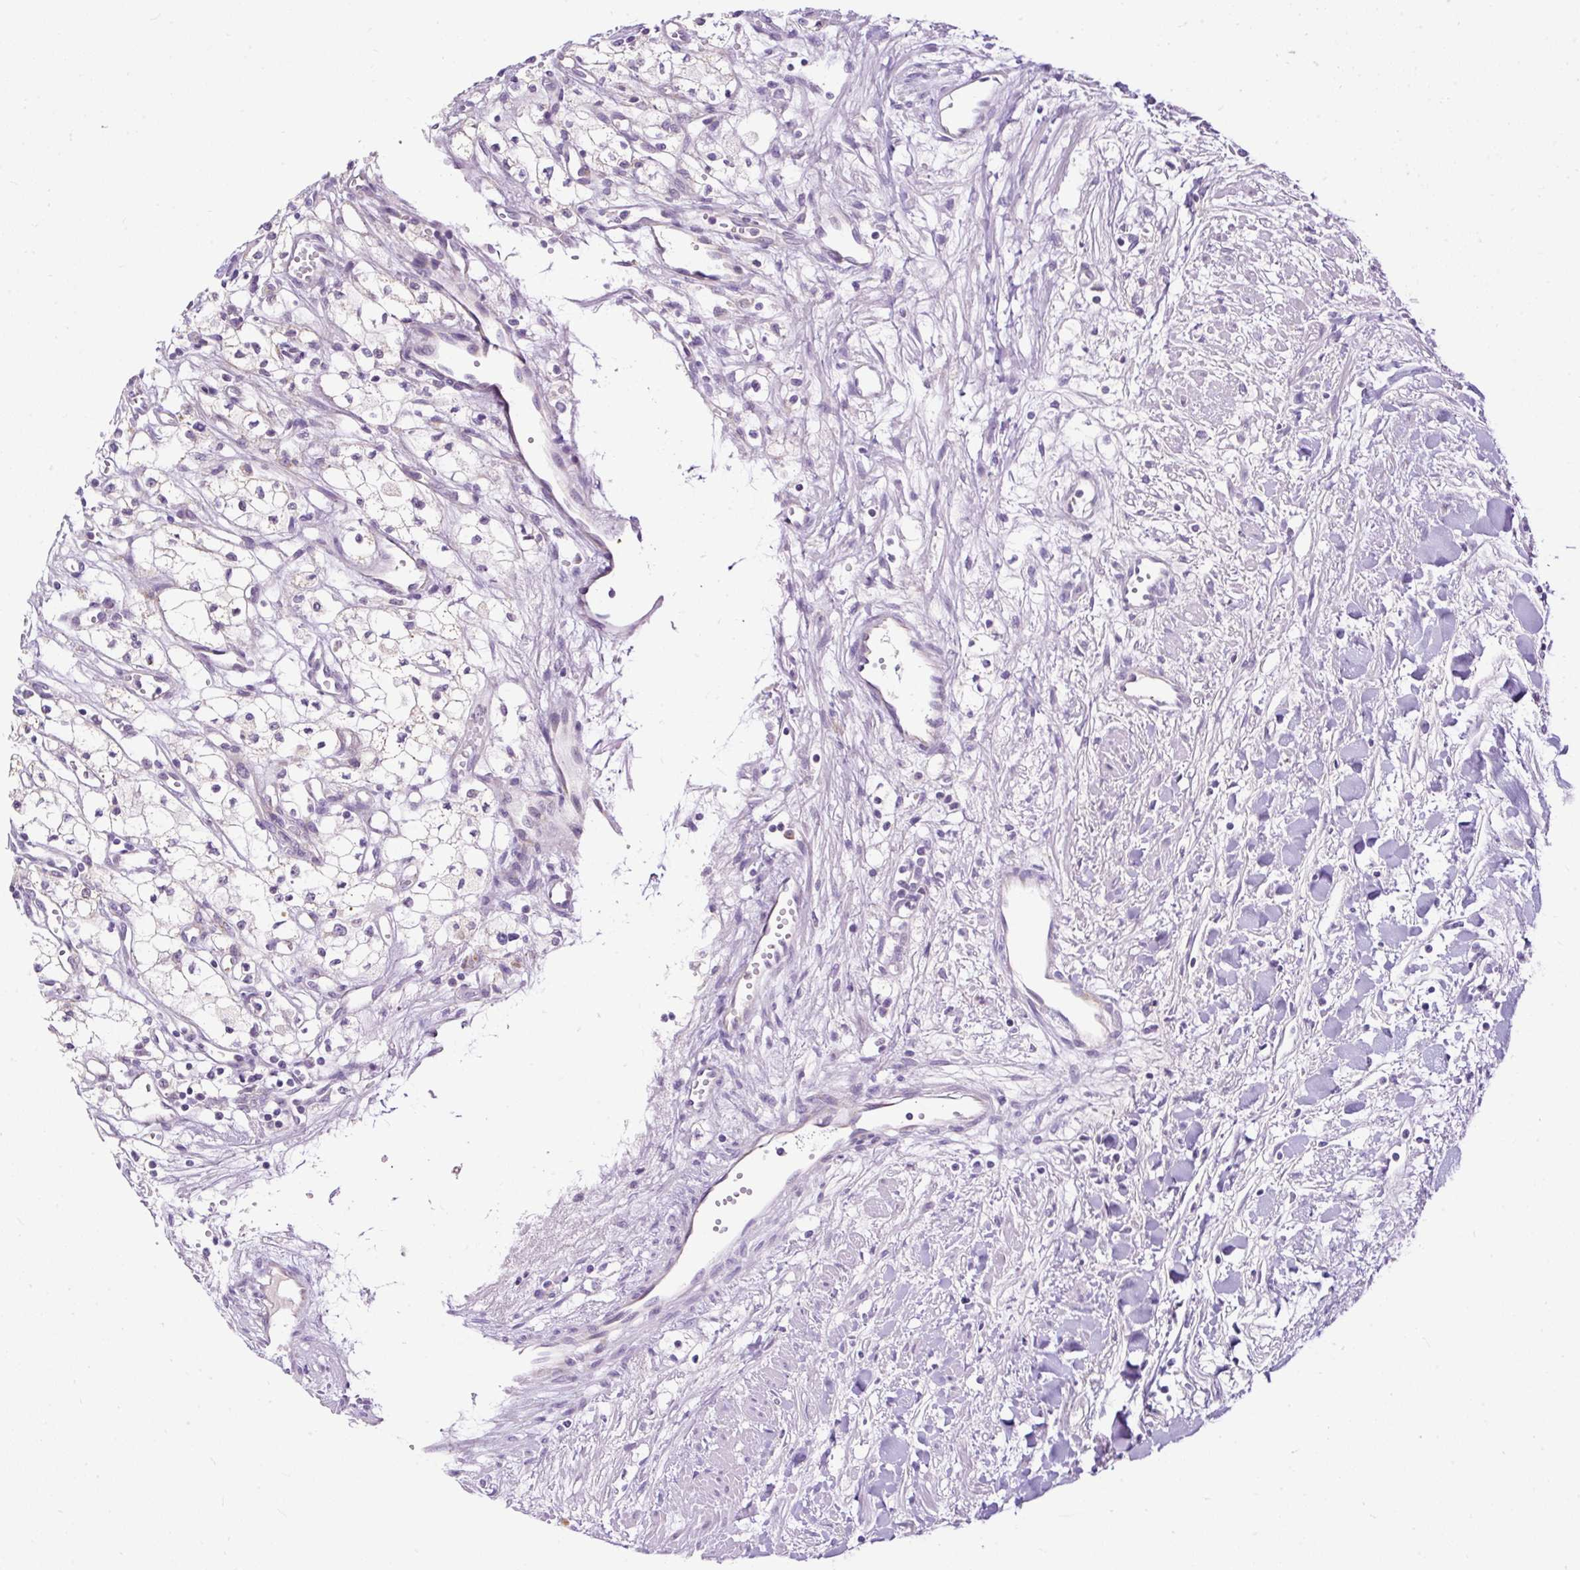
{"staining": {"intensity": "weak", "quantity": "<25%", "location": "cytoplasmic/membranous"}, "tissue": "renal cancer", "cell_type": "Tumor cells", "image_type": "cancer", "snomed": [{"axis": "morphology", "description": "Adenocarcinoma, NOS"}, {"axis": "topography", "description": "Kidney"}], "caption": "Tumor cells are negative for brown protein staining in renal adenocarcinoma.", "gene": "FMC1", "patient": {"sex": "male", "age": 59}}